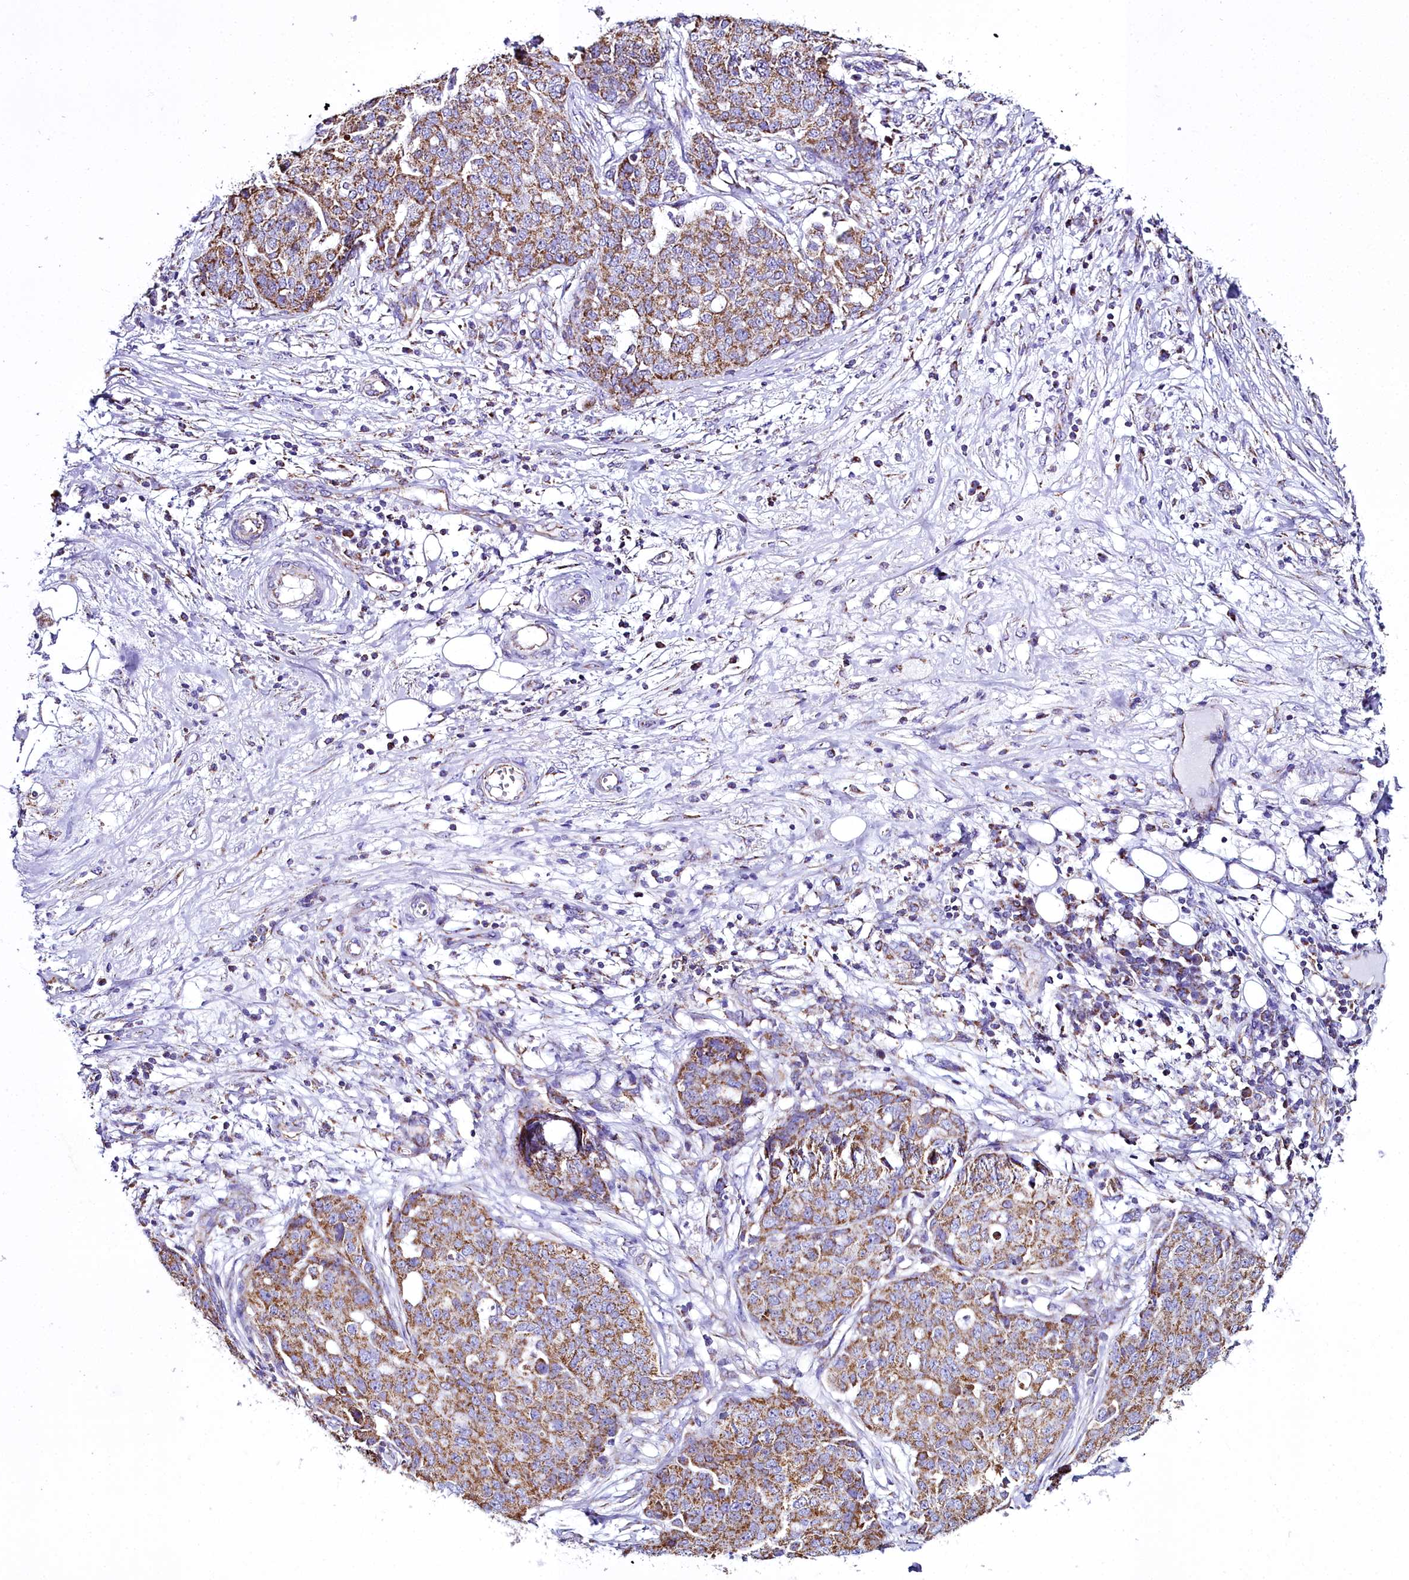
{"staining": {"intensity": "moderate", "quantity": ">75%", "location": "cytoplasmic/membranous"}, "tissue": "ovarian cancer", "cell_type": "Tumor cells", "image_type": "cancer", "snomed": [{"axis": "morphology", "description": "Cystadenocarcinoma, serous, NOS"}, {"axis": "topography", "description": "Soft tissue"}, {"axis": "topography", "description": "Ovary"}], "caption": "Human serous cystadenocarcinoma (ovarian) stained with a protein marker shows moderate staining in tumor cells.", "gene": "WDFY3", "patient": {"sex": "female", "age": 57}}